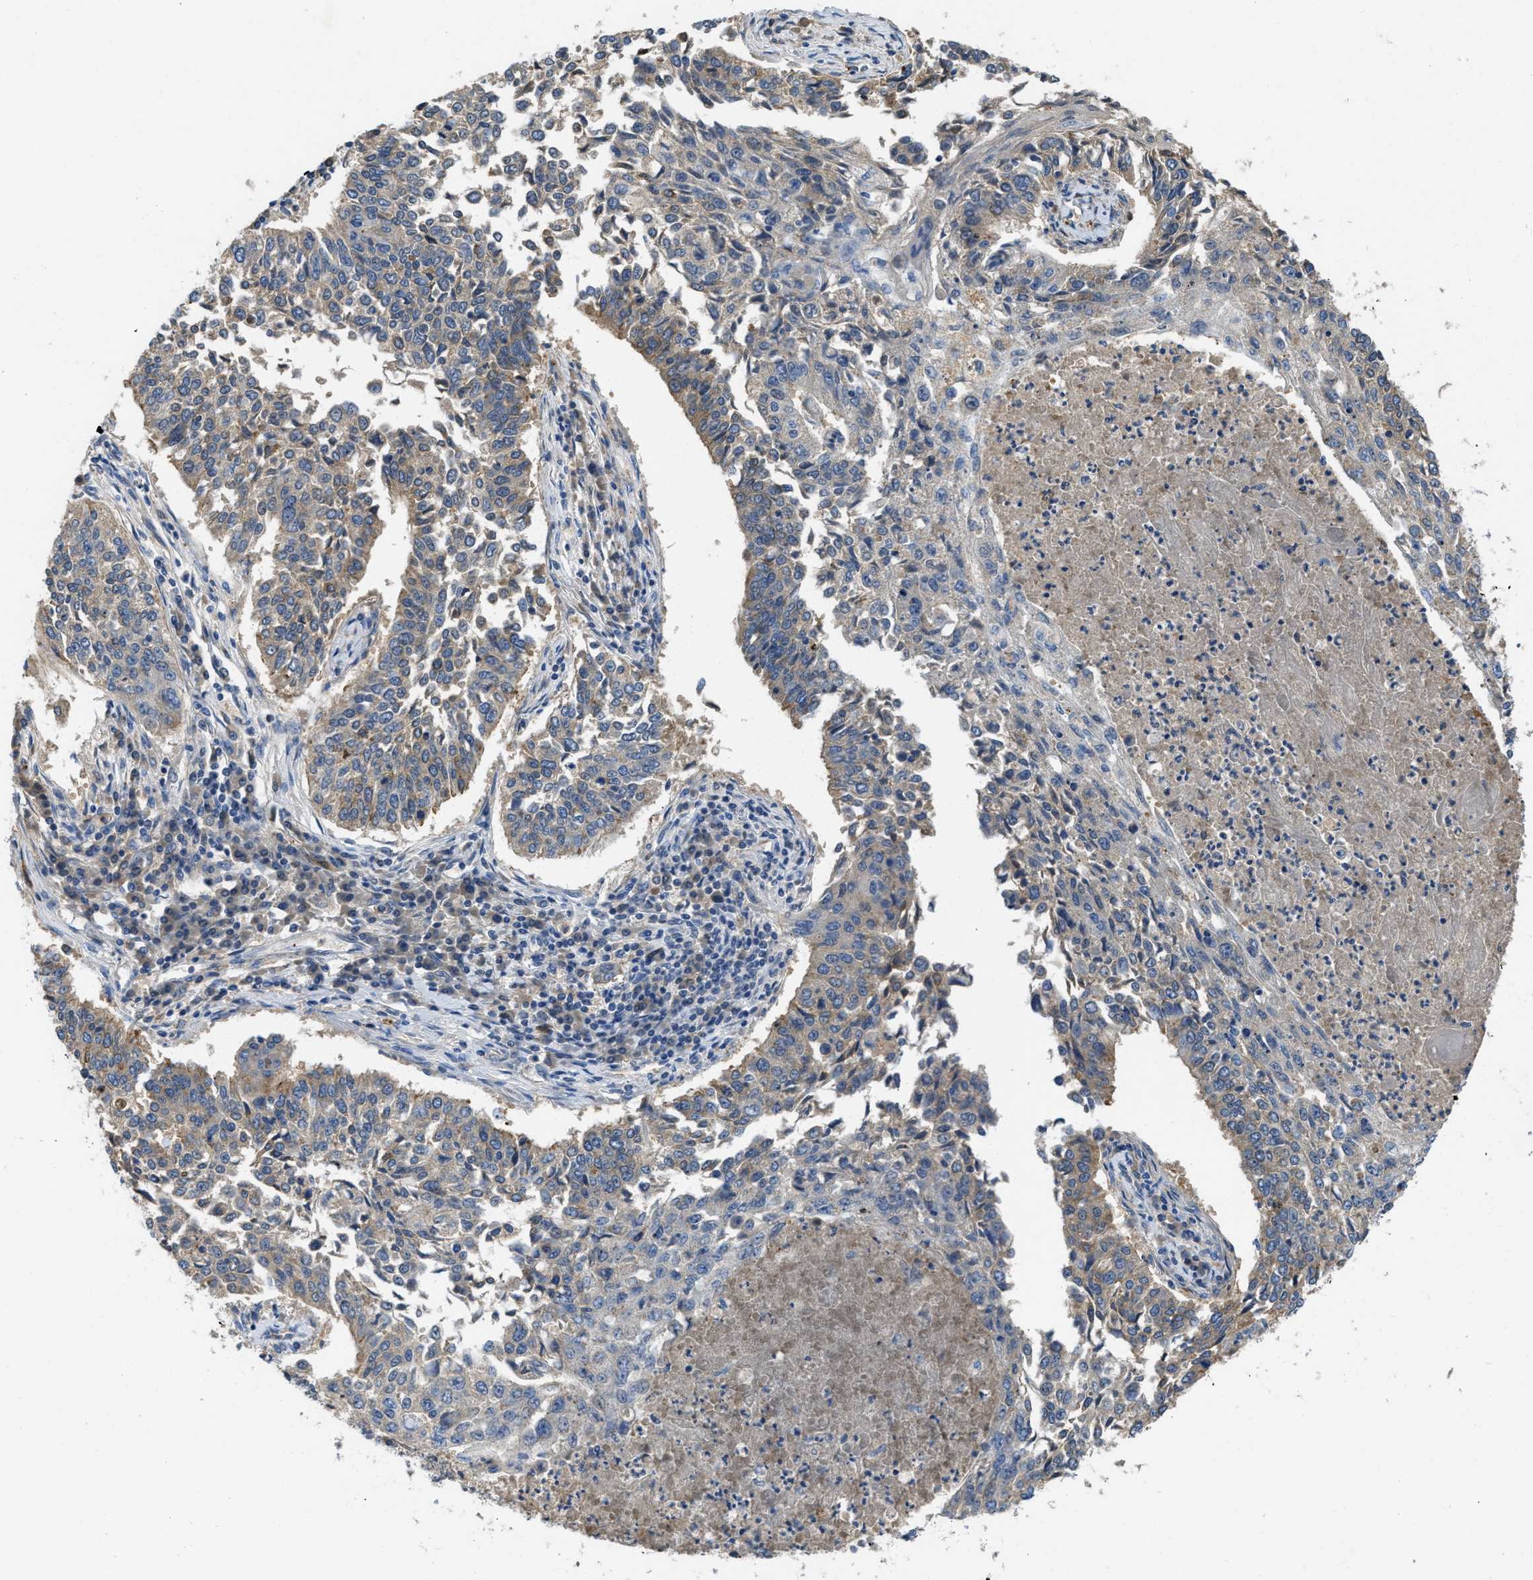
{"staining": {"intensity": "weak", "quantity": "25%-75%", "location": "cytoplasmic/membranous"}, "tissue": "lung cancer", "cell_type": "Tumor cells", "image_type": "cancer", "snomed": [{"axis": "morphology", "description": "Normal tissue, NOS"}, {"axis": "morphology", "description": "Squamous cell carcinoma, NOS"}, {"axis": "topography", "description": "Cartilage tissue"}, {"axis": "topography", "description": "Bronchus"}, {"axis": "topography", "description": "Lung"}], "caption": "DAB (3,3'-diaminobenzidine) immunohistochemical staining of human lung squamous cell carcinoma demonstrates weak cytoplasmic/membranous protein staining in approximately 25%-75% of tumor cells.", "gene": "SPEG", "patient": {"sex": "female", "age": 49}}